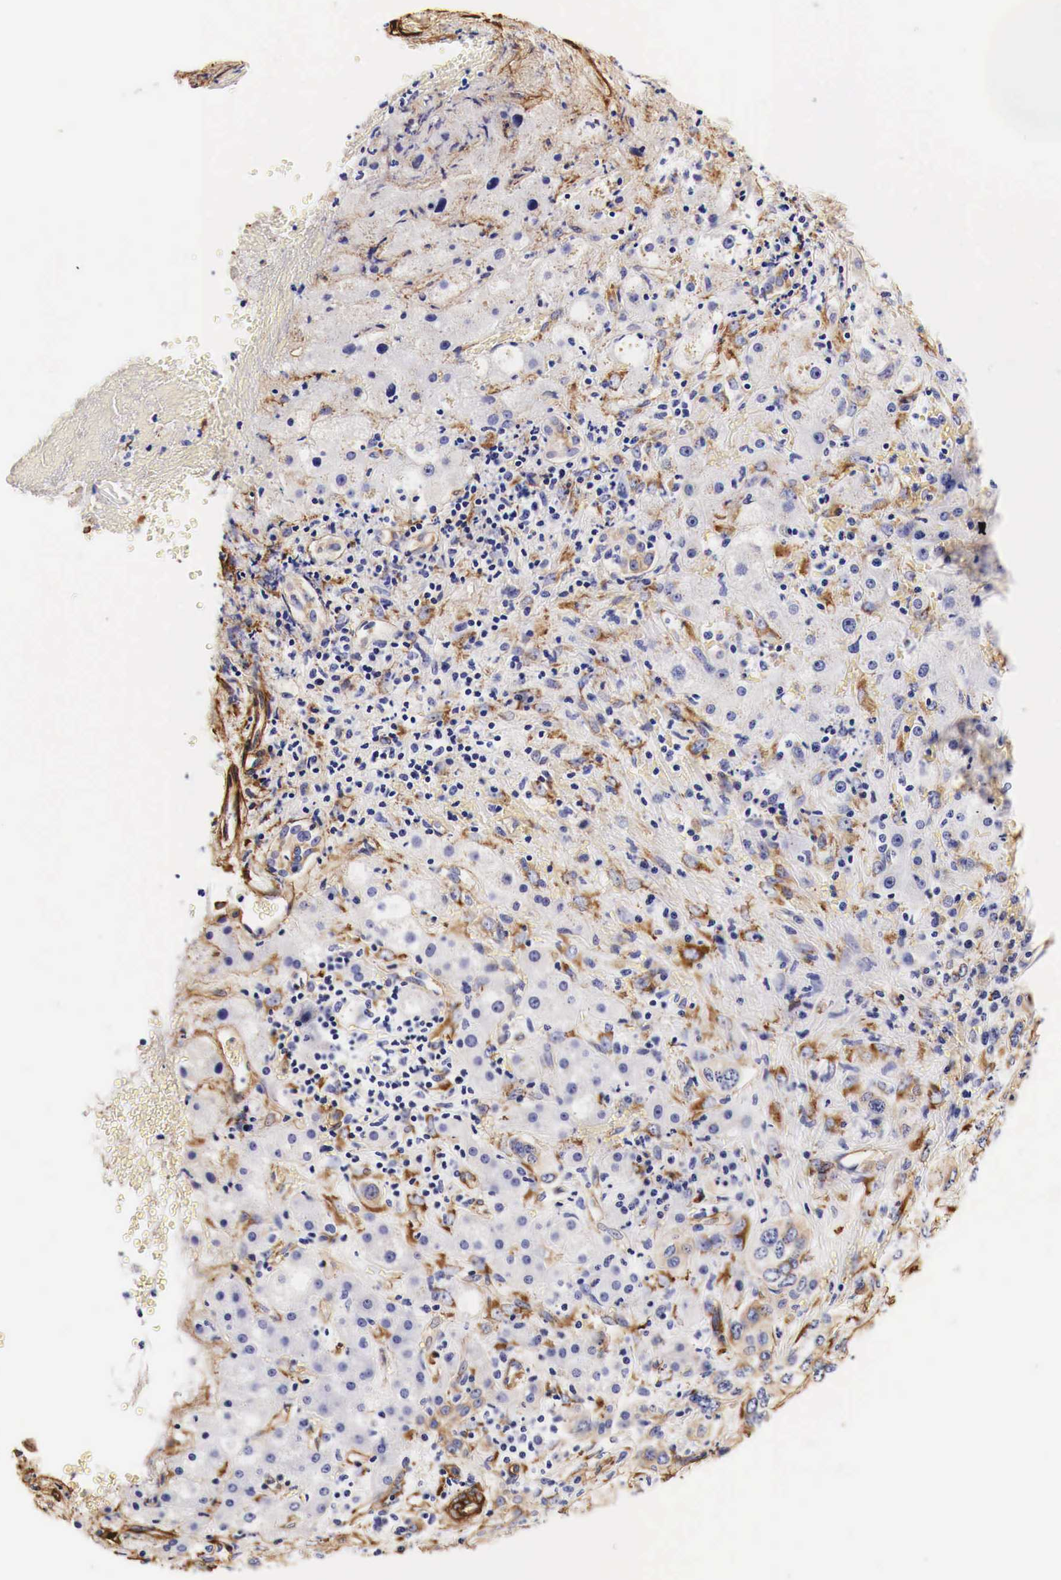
{"staining": {"intensity": "moderate", "quantity": "25%-75%", "location": "cytoplasmic/membranous"}, "tissue": "liver cancer", "cell_type": "Tumor cells", "image_type": "cancer", "snomed": [{"axis": "morphology", "description": "Cholangiocarcinoma"}, {"axis": "topography", "description": "Liver"}], "caption": "A medium amount of moderate cytoplasmic/membranous expression is present in approximately 25%-75% of tumor cells in liver cholangiocarcinoma tissue.", "gene": "LAMB2", "patient": {"sex": "female", "age": 79}}